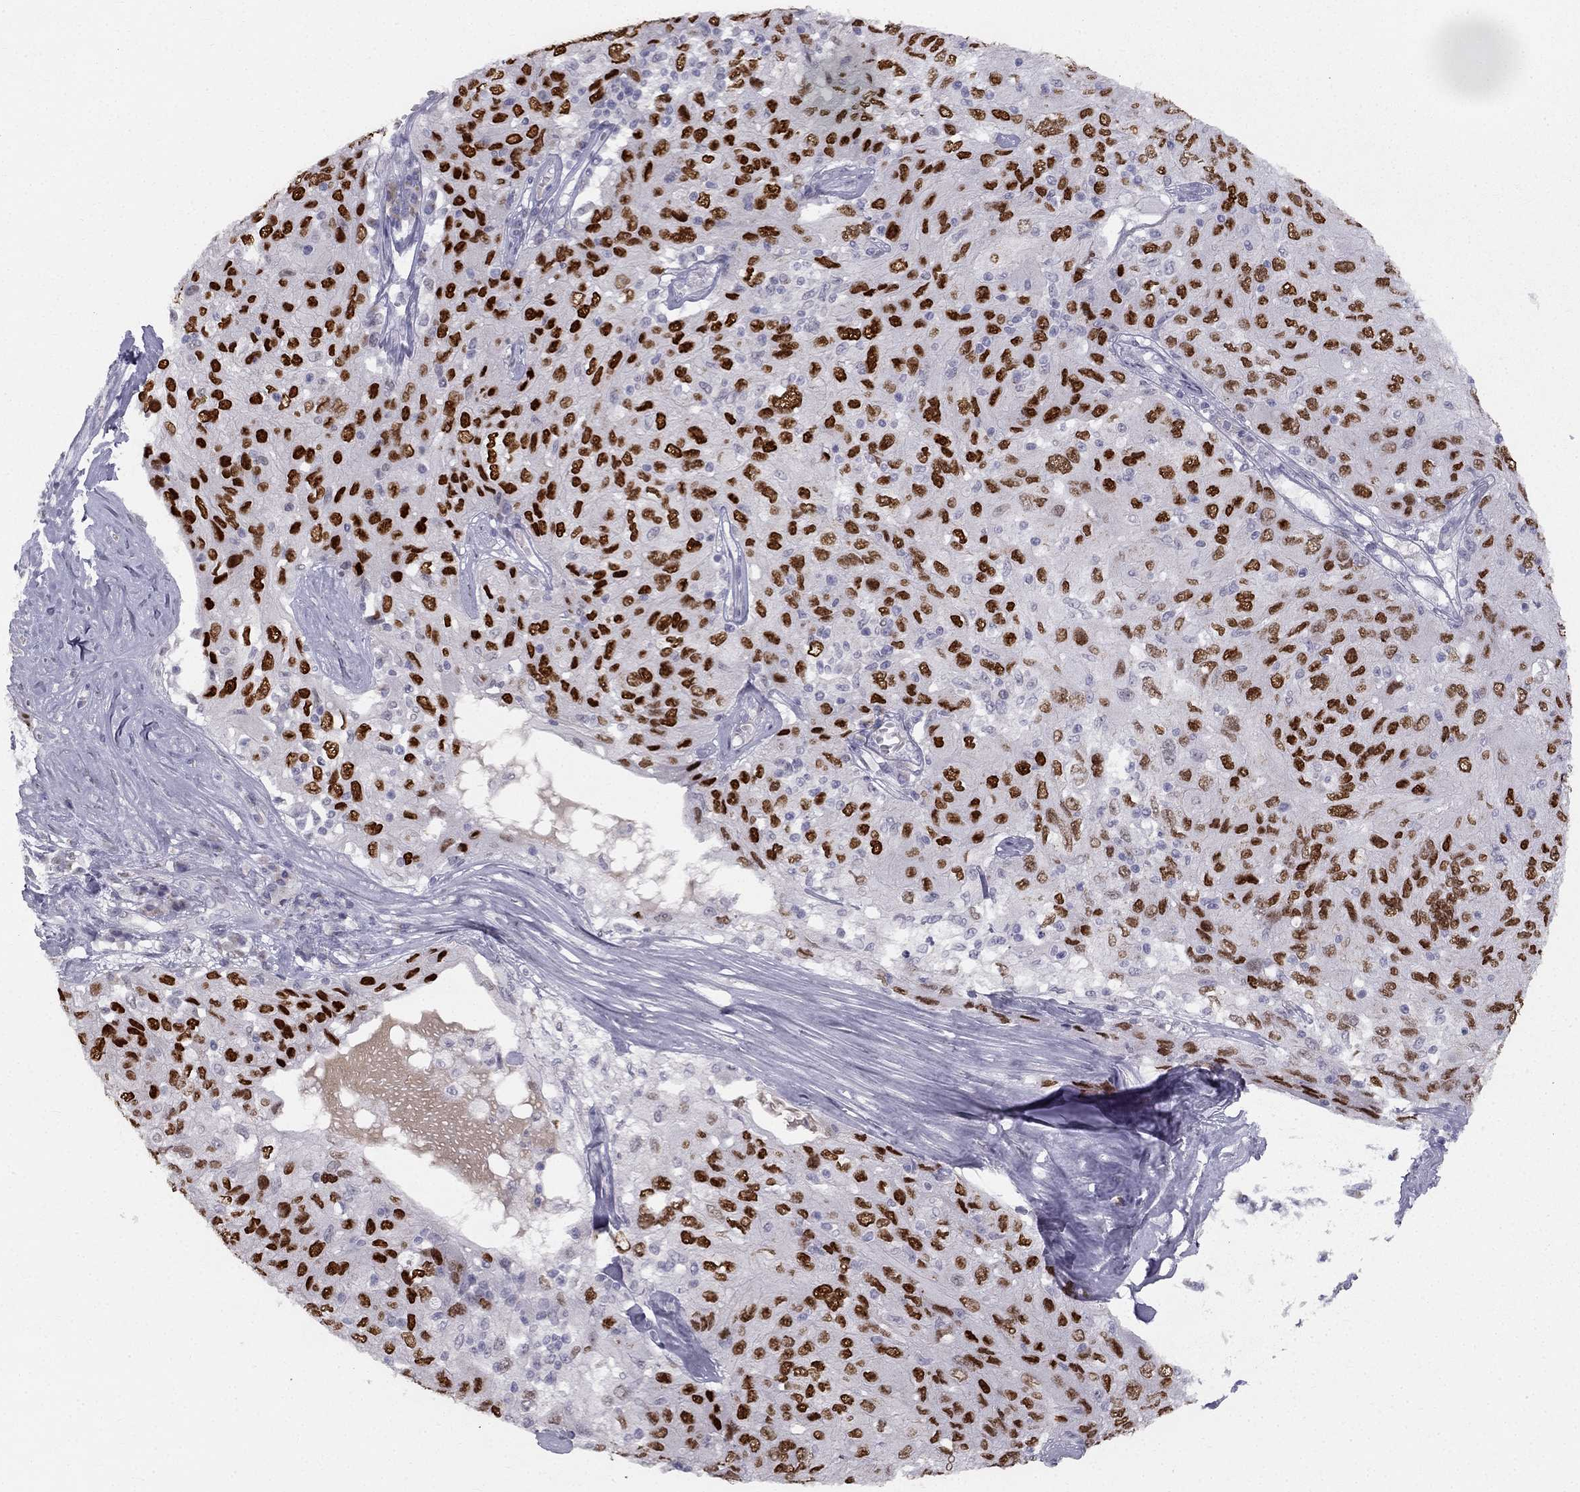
{"staining": {"intensity": "strong", "quantity": ">75%", "location": "nuclear"}, "tissue": "ovarian cancer", "cell_type": "Tumor cells", "image_type": "cancer", "snomed": [{"axis": "morphology", "description": "Carcinoma, endometroid"}, {"axis": "topography", "description": "Ovary"}], "caption": "A brown stain labels strong nuclear positivity of a protein in human ovarian cancer tumor cells.", "gene": "TRPS1", "patient": {"sex": "female", "age": 50}}